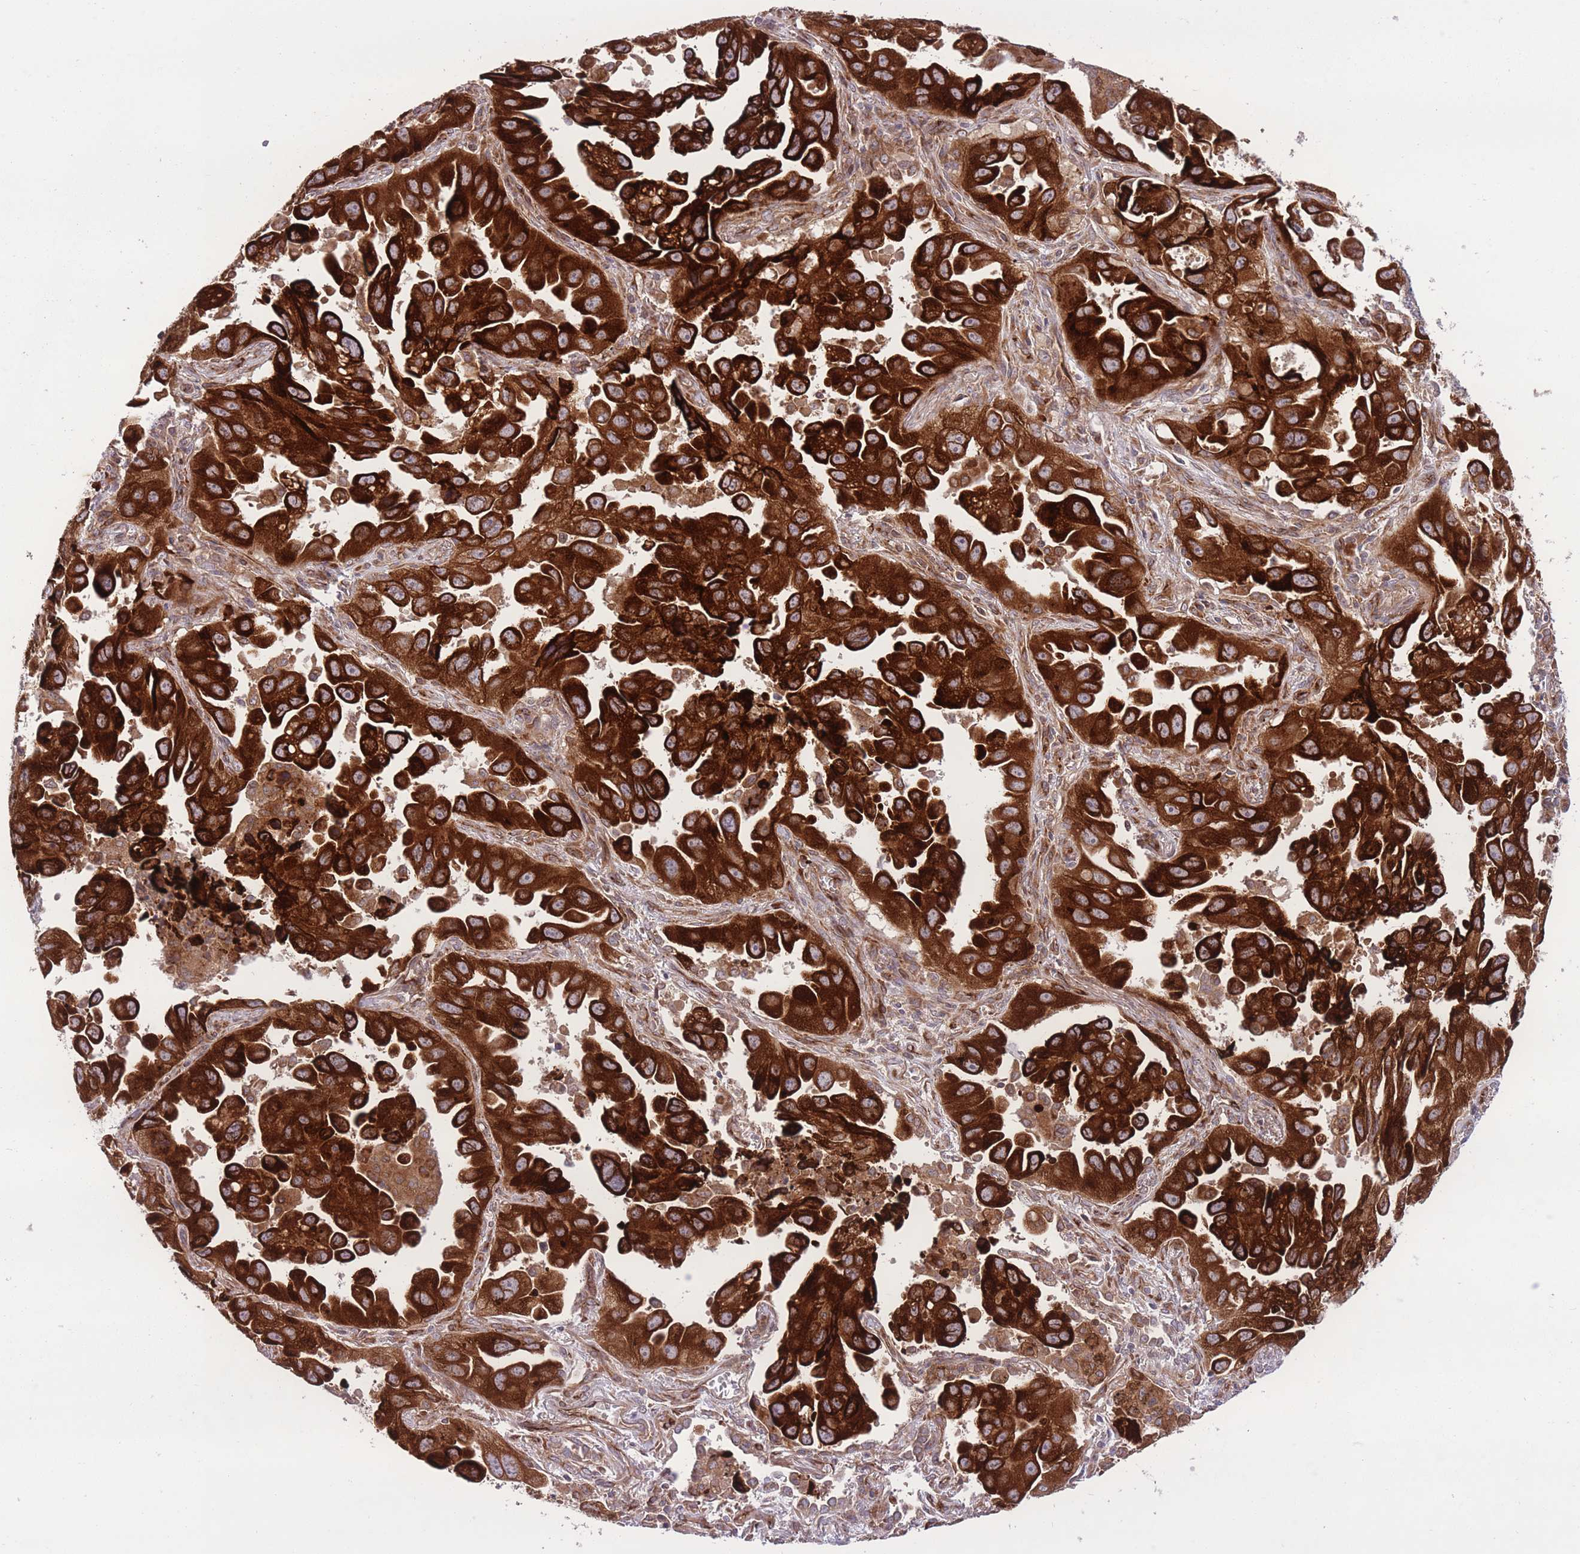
{"staining": {"intensity": "strong", "quantity": ">75%", "location": "cytoplasmic/membranous"}, "tissue": "lung cancer", "cell_type": "Tumor cells", "image_type": "cancer", "snomed": [{"axis": "morphology", "description": "Adenocarcinoma, NOS"}, {"axis": "topography", "description": "Lung"}], "caption": "A photomicrograph of lung adenocarcinoma stained for a protein demonstrates strong cytoplasmic/membranous brown staining in tumor cells. The protein of interest is shown in brown color, while the nuclei are stained blue.", "gene": "CISH", "patient": {"sex": "male", "age": 66}}